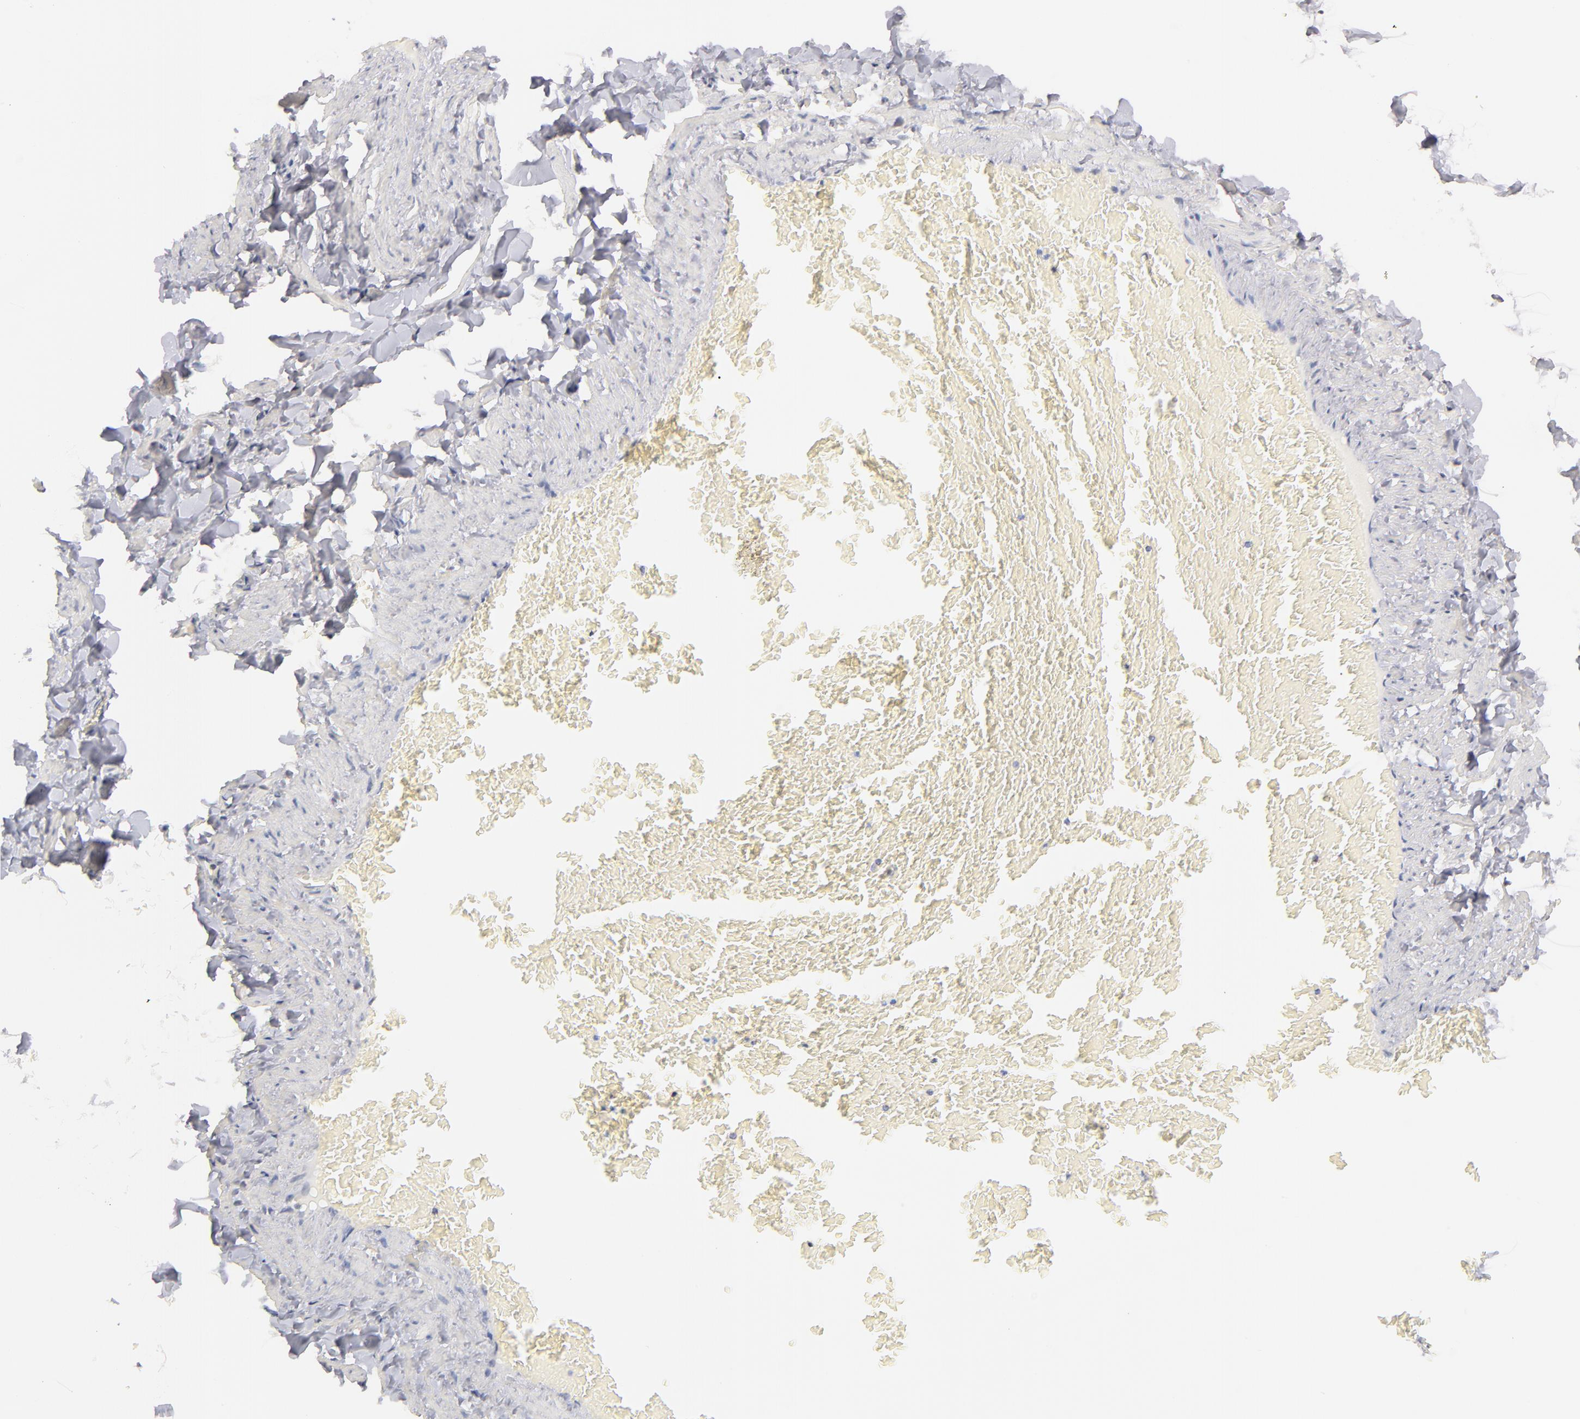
{"staining": {"intensity": "negative", "quantity": "none", "location": "none"}, "tissue": "adipose tissue", "cell_type": "Adipocytes", "image_type": "normal", "snomed": [{"axis": "morphology", "description": "Normal tissue, NOS"}, {"axis": "topography", "description": "Vascular tissue"}], "caption": "A histopathology image of human adipose tissue is negative for staining in adipocytes. (DAB (3,3'-diaminobenzidine) immunohistochemistry (IHC) visualized using brightfield microscopy, high magnification).", "gene": "KHNYN", "patient": {"sex": "male", "age": 41}}